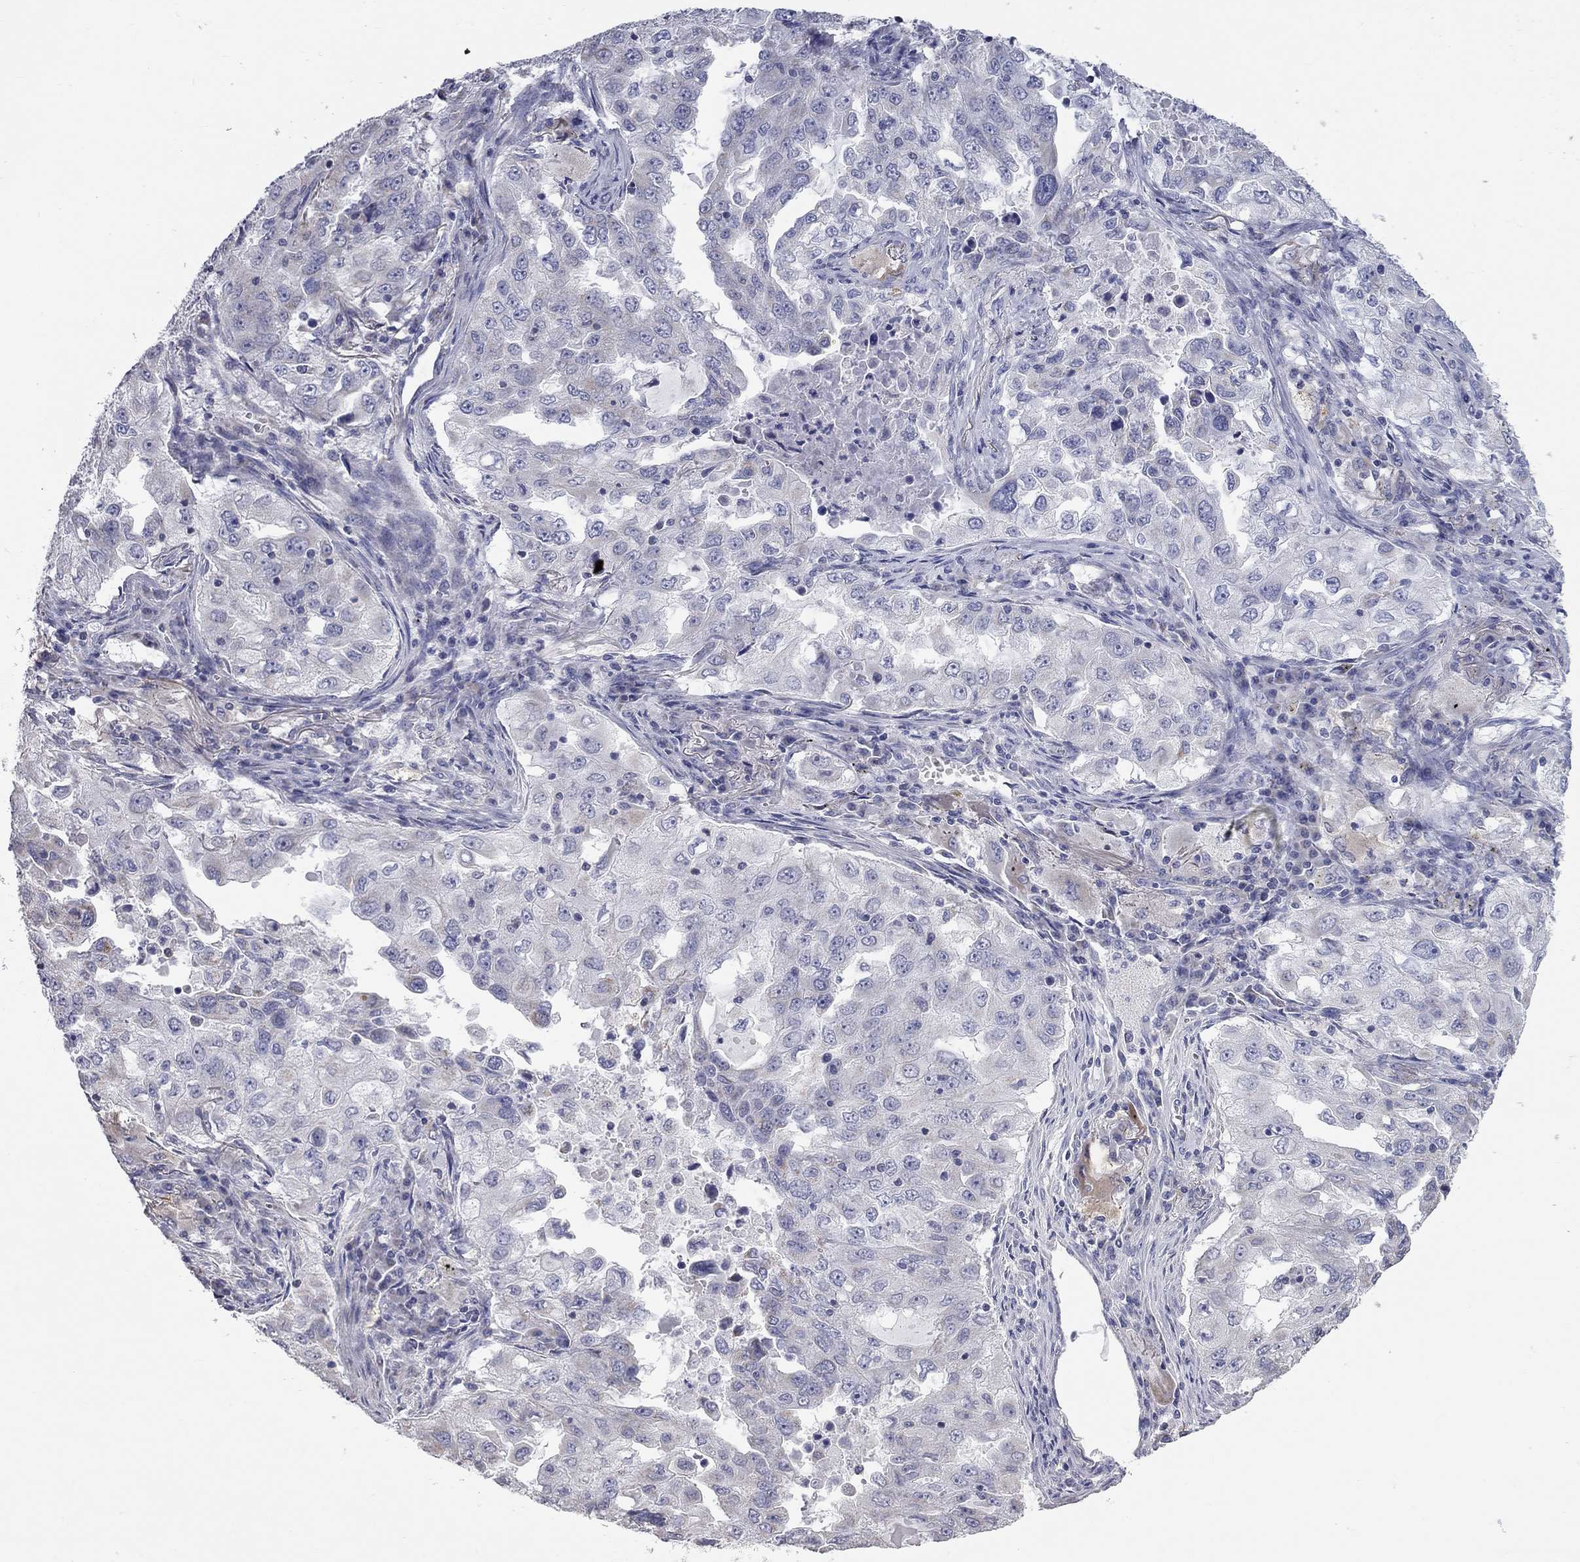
{"staining": {"intensity": "negative", "quantity": "none", "location": "none"}, "tissue": "lung cancer", "cell_type": "Tumor cells", "image_type": "cancer", "snomed": [{"axis": "morphology", "description": "Adenocarcinoma, NOS"}, {"axis": "topography", "description": "Lung"}], "caption": "Histopathology image shows no significant protein expression in tumor cells of adenocarcinoma (lung).", "gene": "CFAP161", "patient": {"sex": "female", "age": 61}}